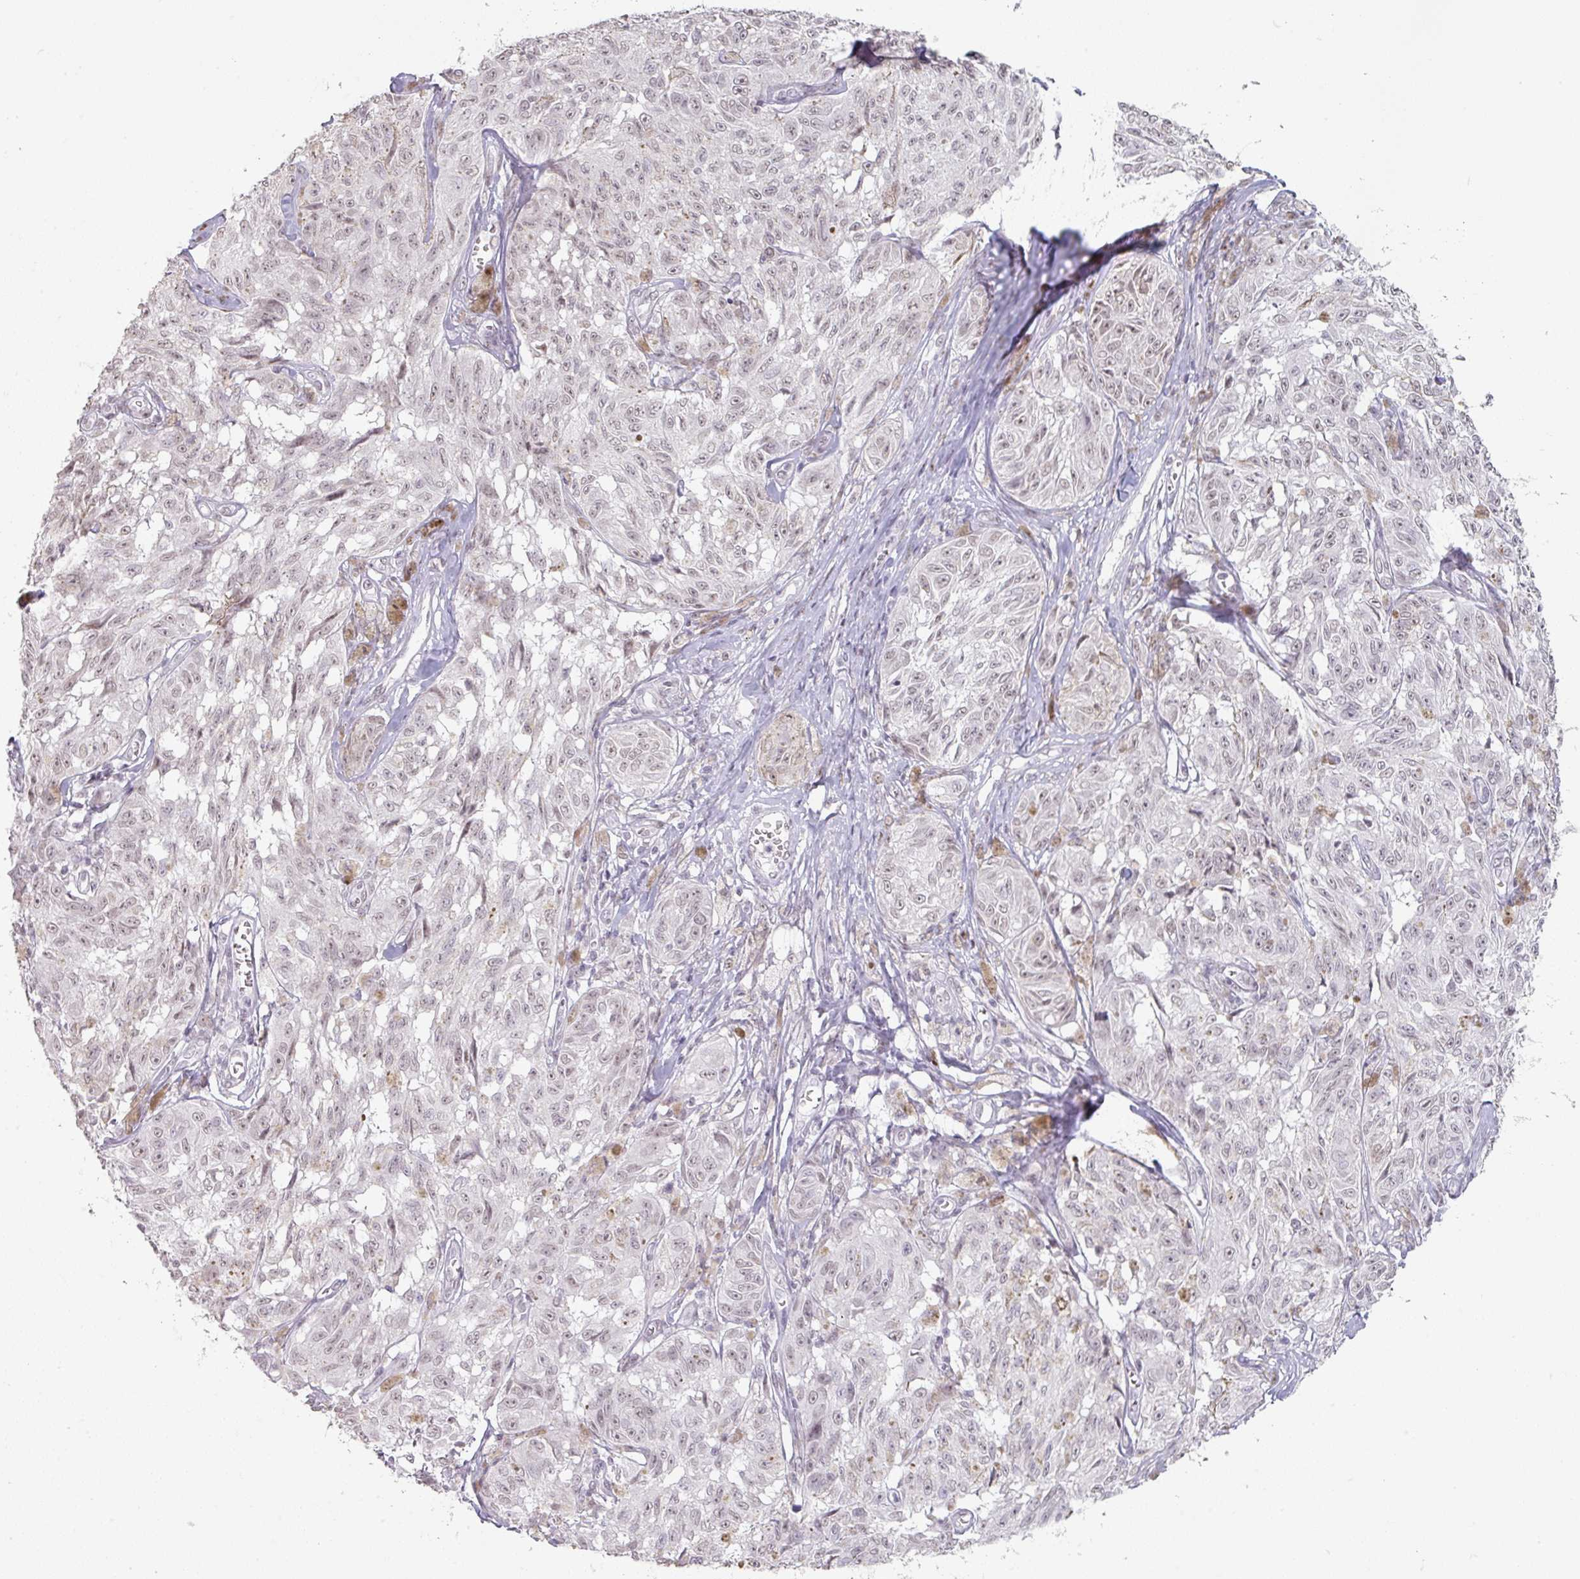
{"staining": {"intensity": "weak", "quantity": "25%-75%", "location": "nuclear"}, "tissue": "melanoma", "cell_type": "Tumor cells", "image_type": "cancer", "snomed": [{"axis": "morphology", "description": "Malignant melanoma, NOS"}, {"axis": "topography", "description": "Skin"}], "caption": "Protein staining by immunohistochemistry (IHC) shows weak nuclear positivity in about 25%-75% of tumor cells in malignant melanoma.", "gene": "SPRR1A", "patient": {"sex": "male", "age": 68}}